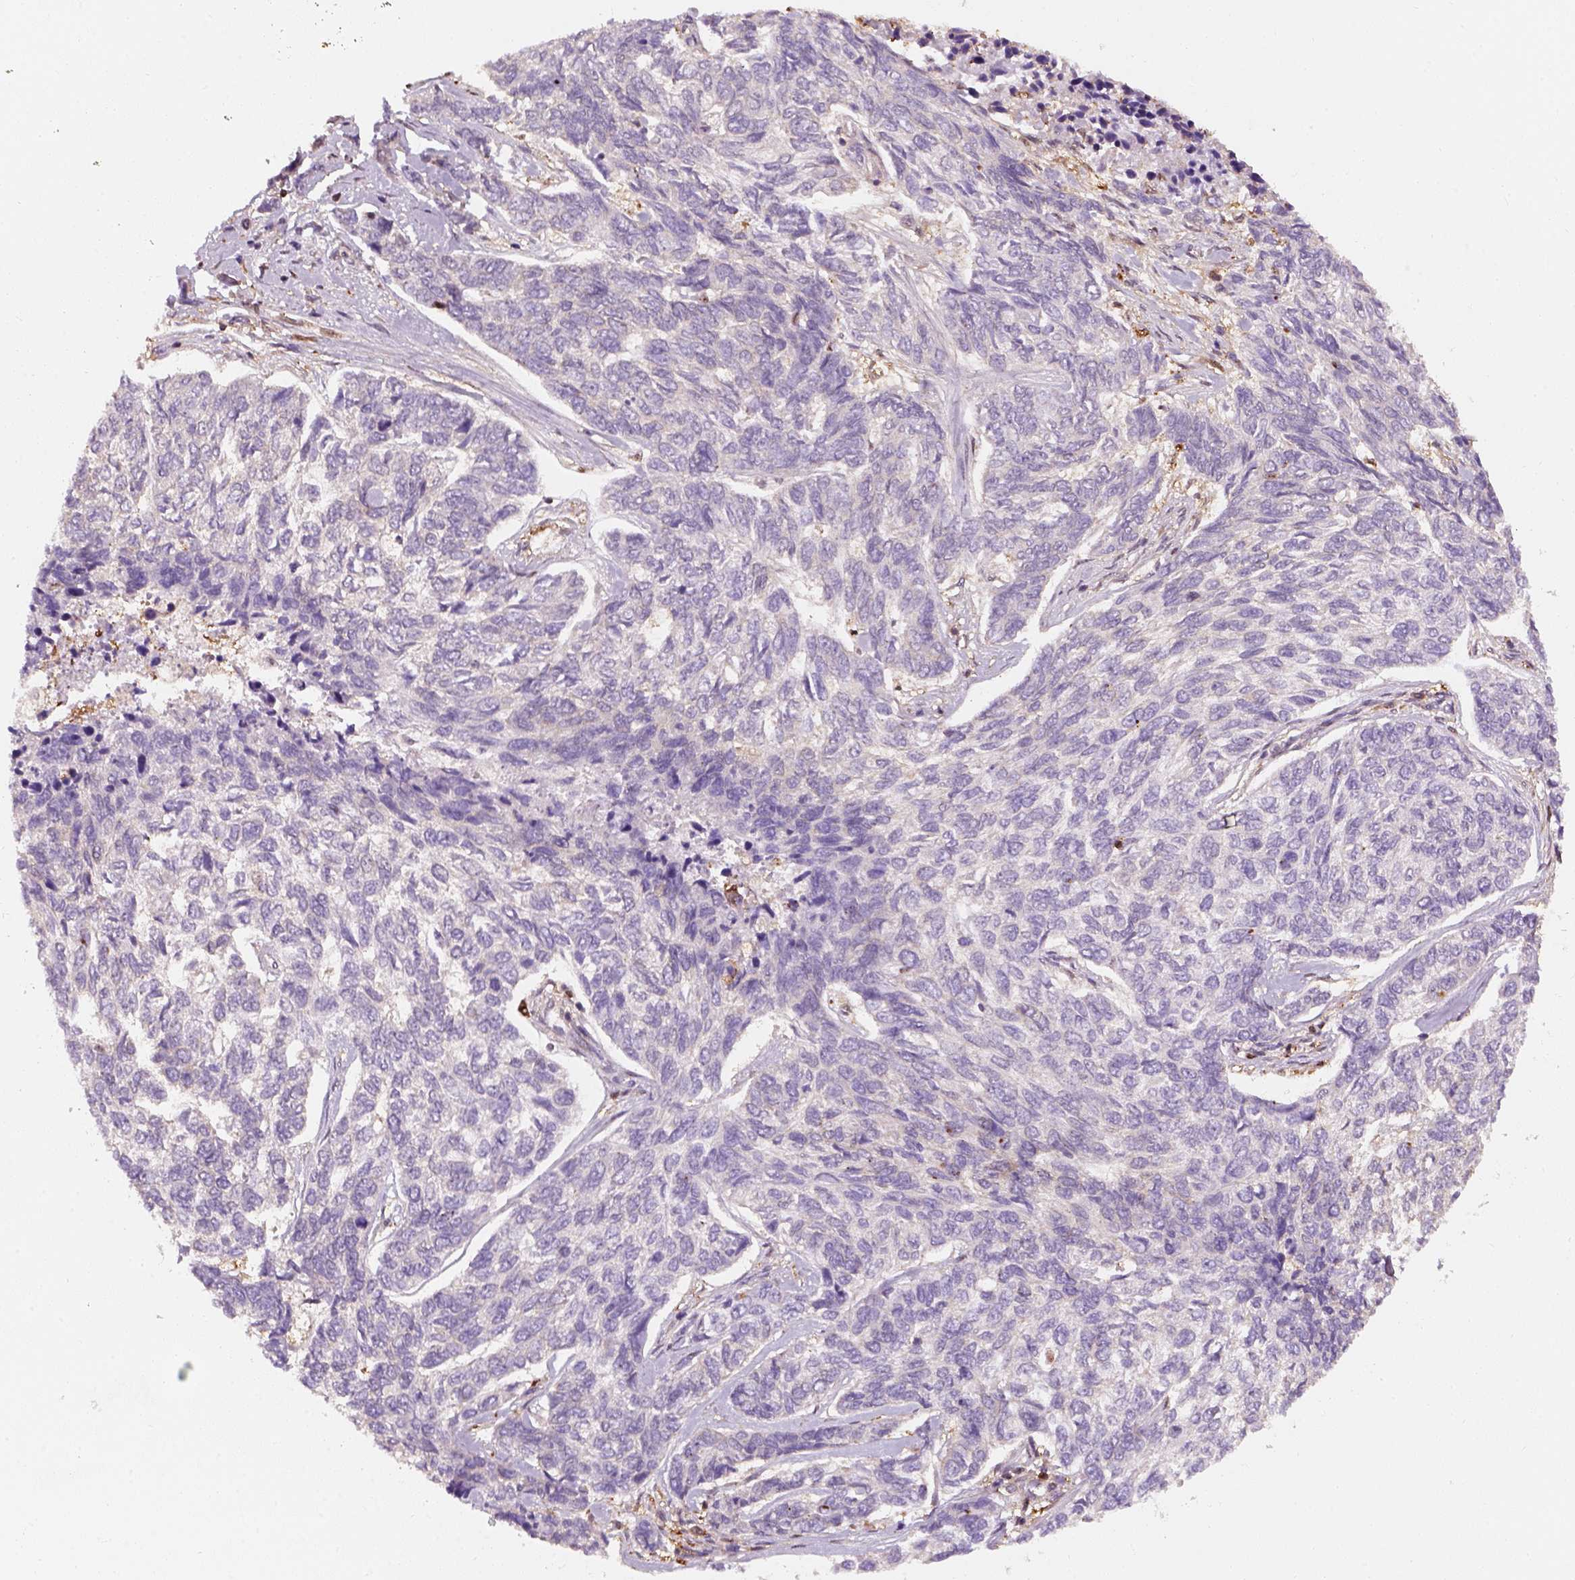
{"staining": {"intensity": "negative", "quantity": "none", "location": "none"}, "tissue": "skin cancer", "cell_type": "Tumor cells", "image_type": "cancer", "snomed": [{"axis": "morphology", "description": "Basal cell carcinoma"}, {"axis": "topography", "description": "Skin"}], "caption": "Tumor cells show no significant expression in basal cell carcinoma (skin).", "gene": "SQSTM1", "patient": {"sex": "female", "age": 65}}